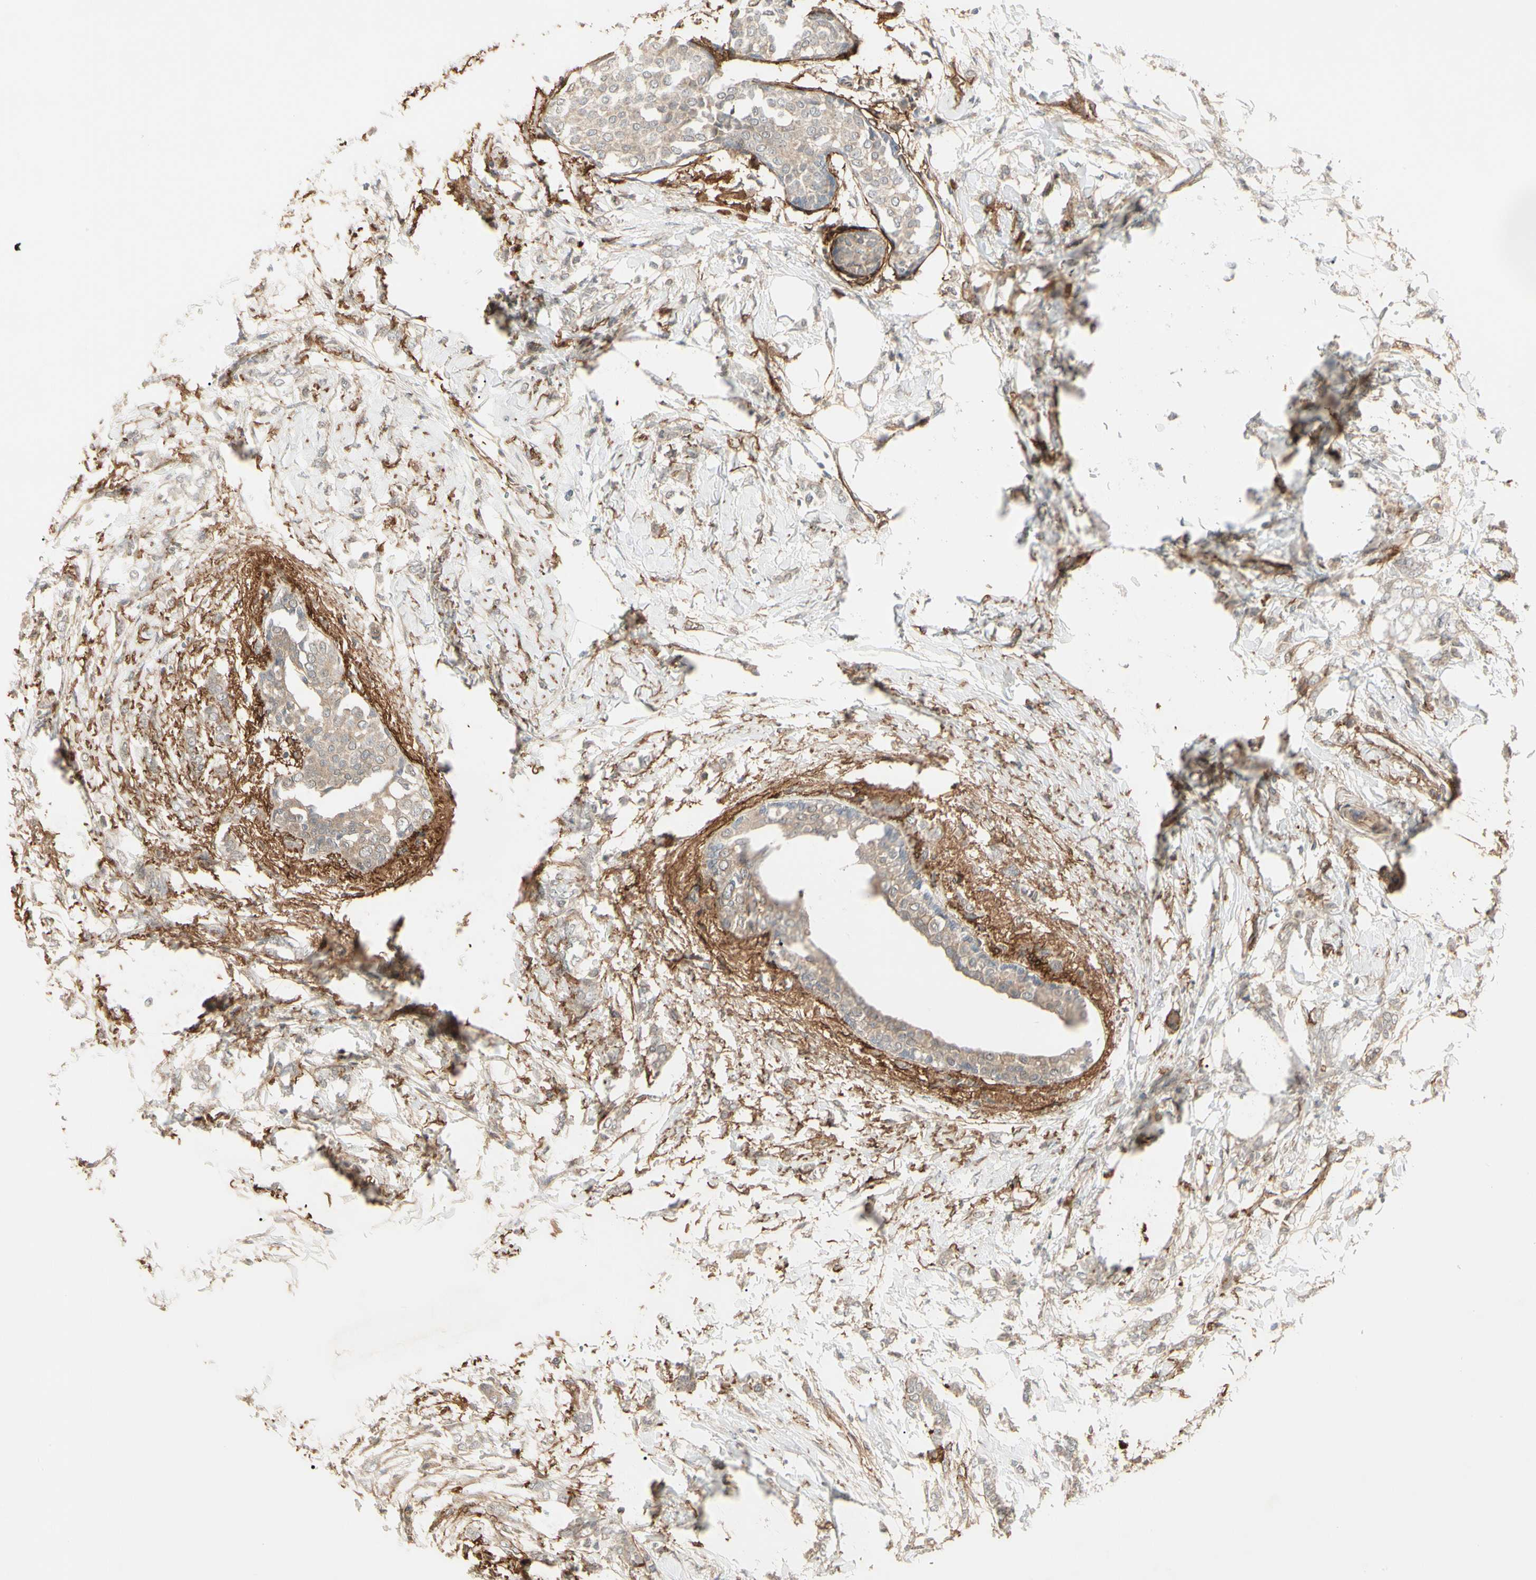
{"staining": {"intensity": "weak", "quantity": ">75%", "location": "cytoplasmic/membranous"}, "tissue": "breast cancer", "cell_type": "Tumor cells", "image_type": "cancer", "snomed": [{"axis": "morphology", "description": "Lobular carcinoma, in situ"}, {"axis": "morphology", "description": "Lobular carcinoma"}, {"axis": "topography", "description": "Breast"}], "caption": "High-magnification brightfield microscopy of breast cancer (lobular carcinoma) stained with DAB (brown) and counterstained with hematoxylin (blue). tumor cells exhibit weak cytoplasmic/membranous staining is identified in approximately>75% of cells.", "gene": "F2R", "patient": {"sex": "female", "age": 41}}